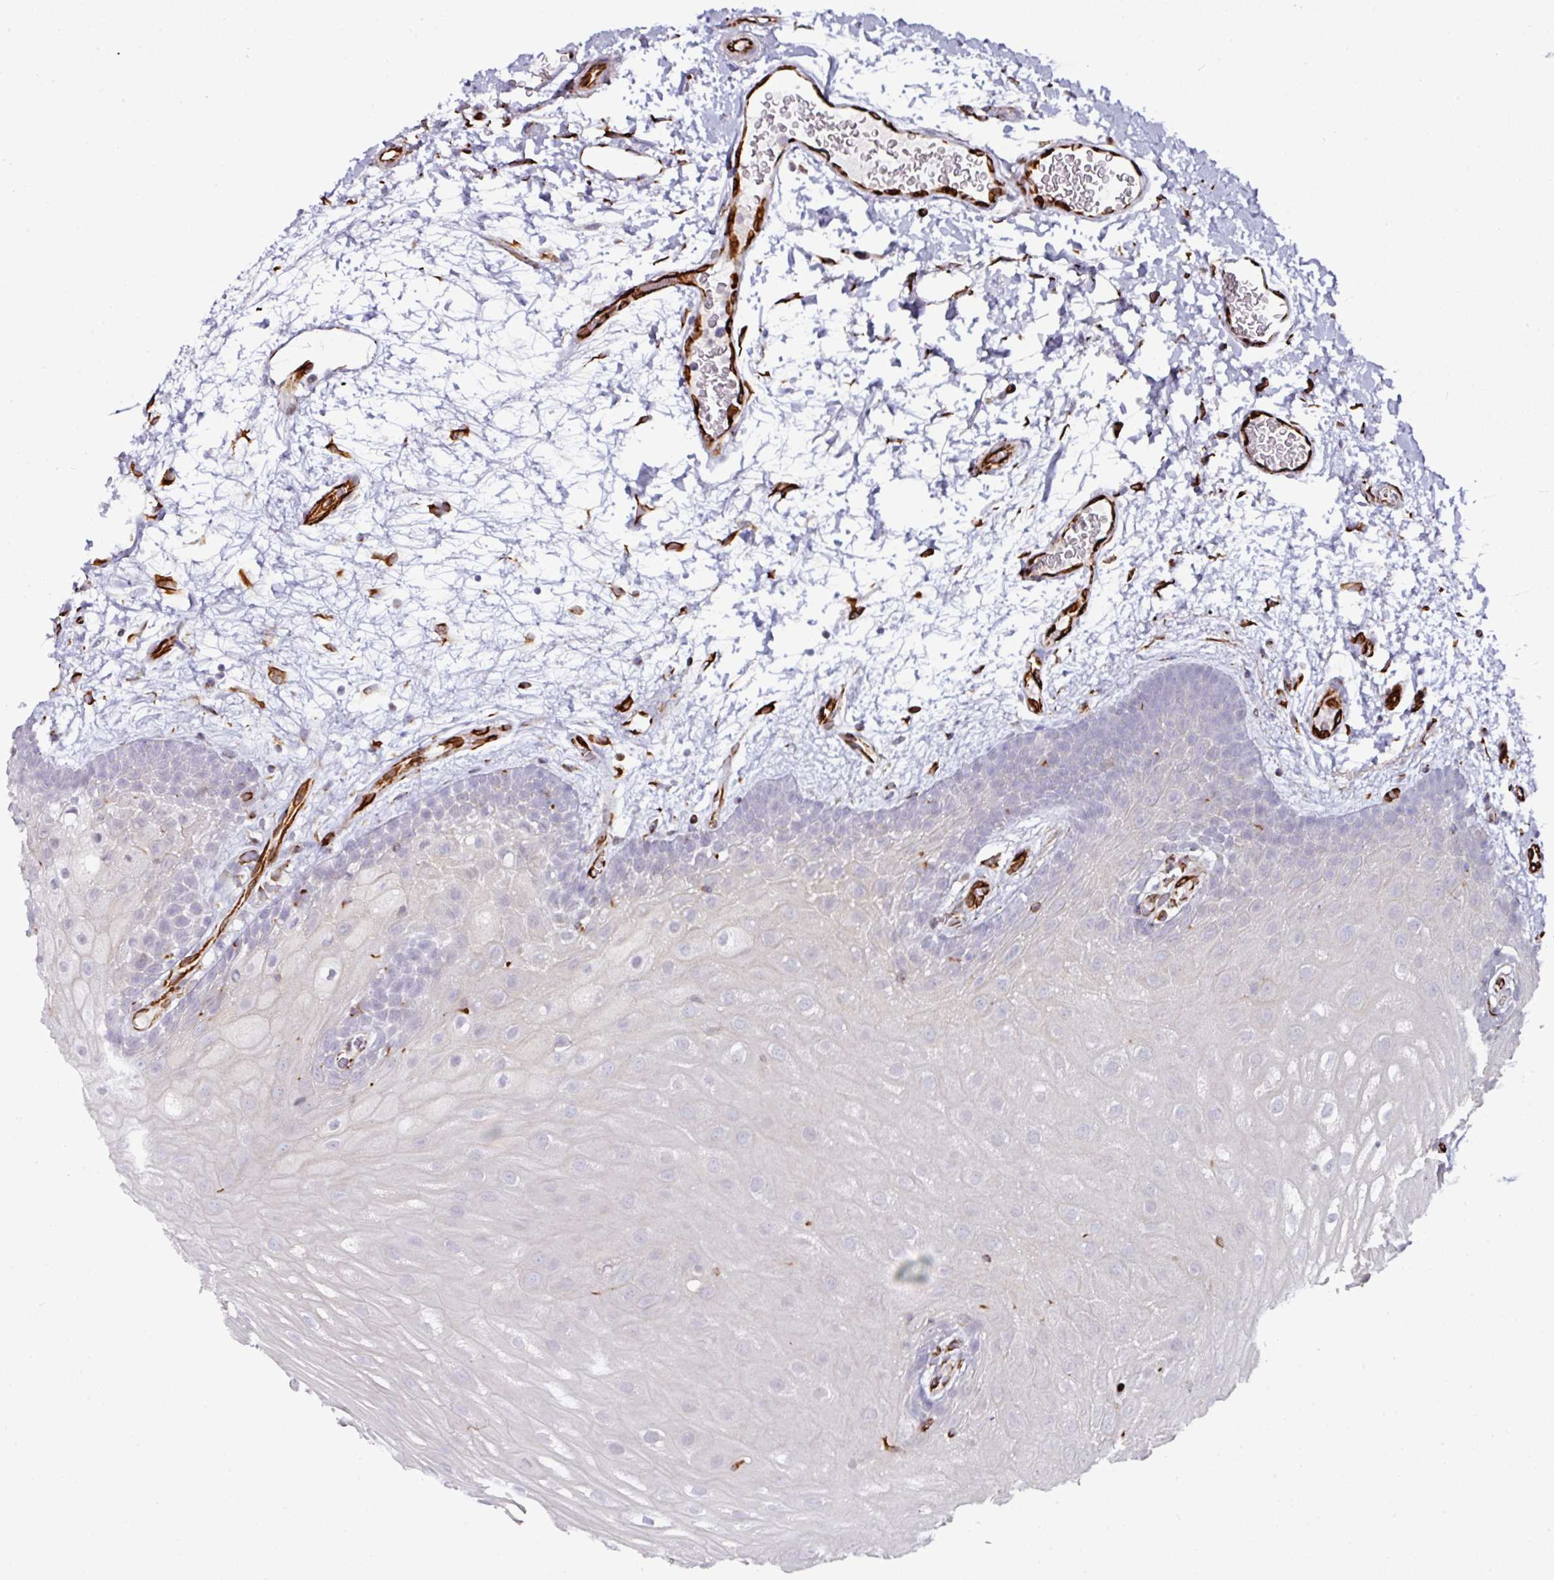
{"staining": {"intensity": "negative", "quantity": "none", "location": "none"}, "tissue": "oral mucosa", "cell_type": "Squamous epithelial cells", "image_type": "normal", "snomed": [{"axis": "morphology", "description": "Normal tissue, NOS"}, {"axis": "morphology", "description": "Squamous cell carcinoma, NOS"}, {"axis": "topography", "description": "Oral tissue"}, {"axis": "topography", "description": "Tounge, NOS"}, {"axis": "topography", "description": "Head-Neck"}], "caption": "High power microscopy image of an immunohistochemistry (IHC) photomicrograph of benign oral mucosa, revealing no significant staining in squamous epithelial cells.", "gene": "TMPRSS9", "patient": {"sex": "male", "age": 76}}